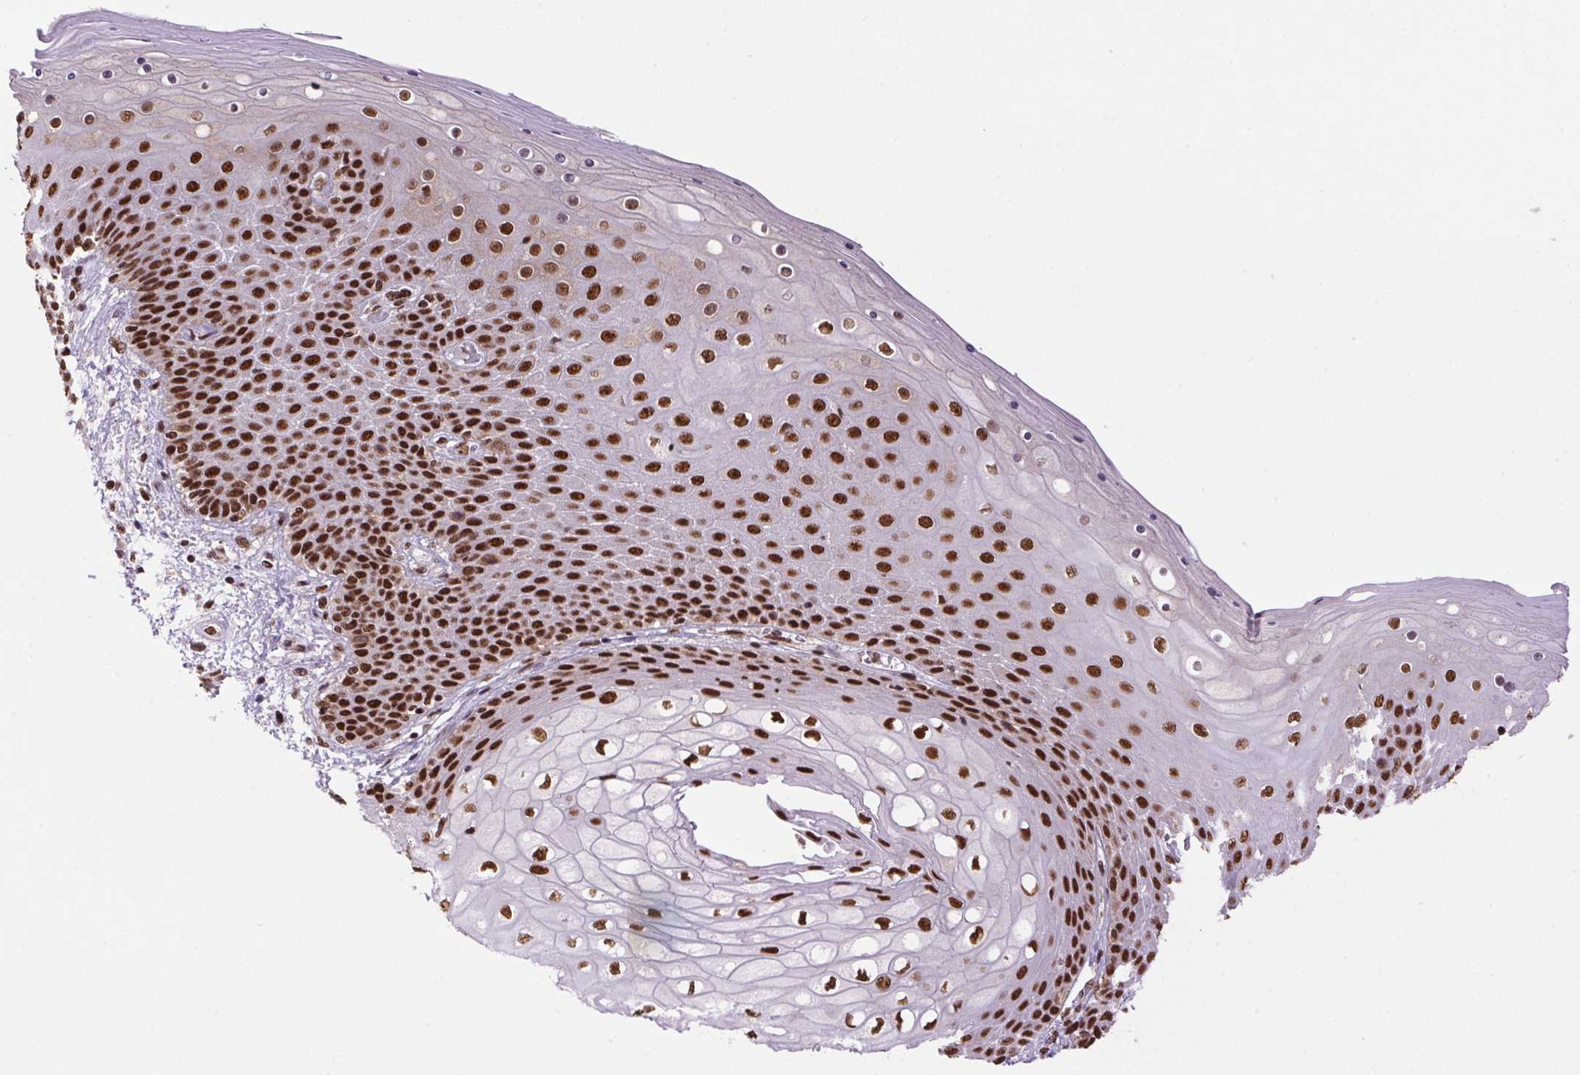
{"staining": {"intensity": "strong", "quantity": ">75%", "location": "nuclear"}, "tissue": "skin", "cell_type": "Epidermal cells", "image_type": "normal", "snomed": [{"axis": "morphology", "description": "Normal tissue, NOS"}, {"axis": "topography", "description": "Anal"}], "caption": "Benign skin demonstrates strong nuclear positivity in about >75% of epidermal cells, visualized by immunohistochemistry. Immunohistochemistry (ihc) stains the protein in brown and the nuclei are stained blue.", "gene": "ZNF207", "patient": {"sex": "female", "age": 46}}